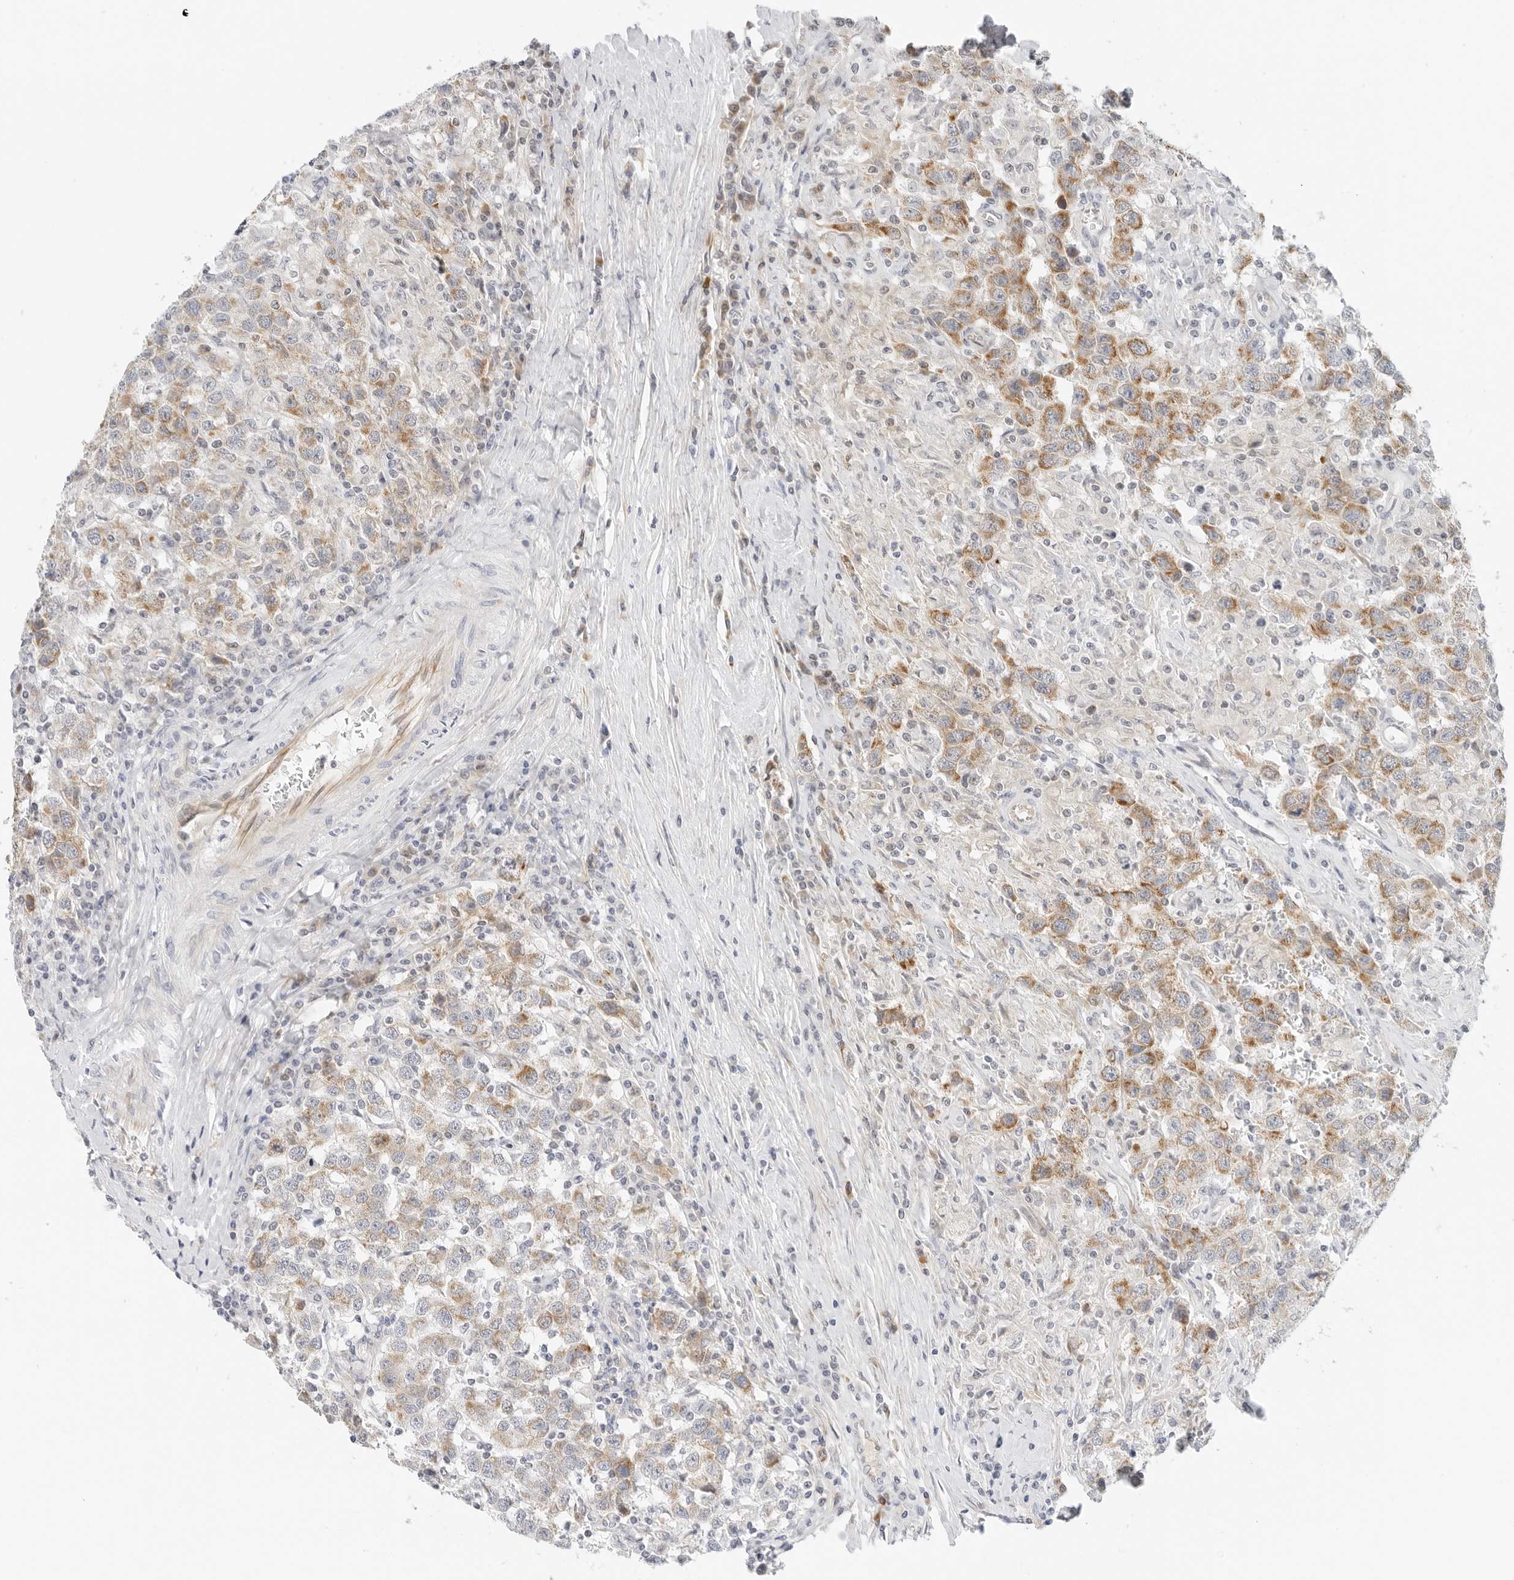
{"staining": {"intensity": "moderate", "quantity": "25%-75%", "location": "cytoplasmic/membranous"}, "tissue": "testis cancer", "cell_type": "Tumor cells", "image_type": "cancer", "snomed": [{"axis": "morphology", "description": "Seminoma, NOS"}, {"axis": "topography", "description": "Testis"}], "caption": "Testis cancer (seminoma) stained for a protein reveals moderate cytoplasmic/membranous positivity in tumor cells. The staining was performed using DAB, with brown indicating positive protein expression. Nuclei are stained blue with hematoxylin.", "gene": "RC3H1", "patient": {"sex": "male", "age": 41}}